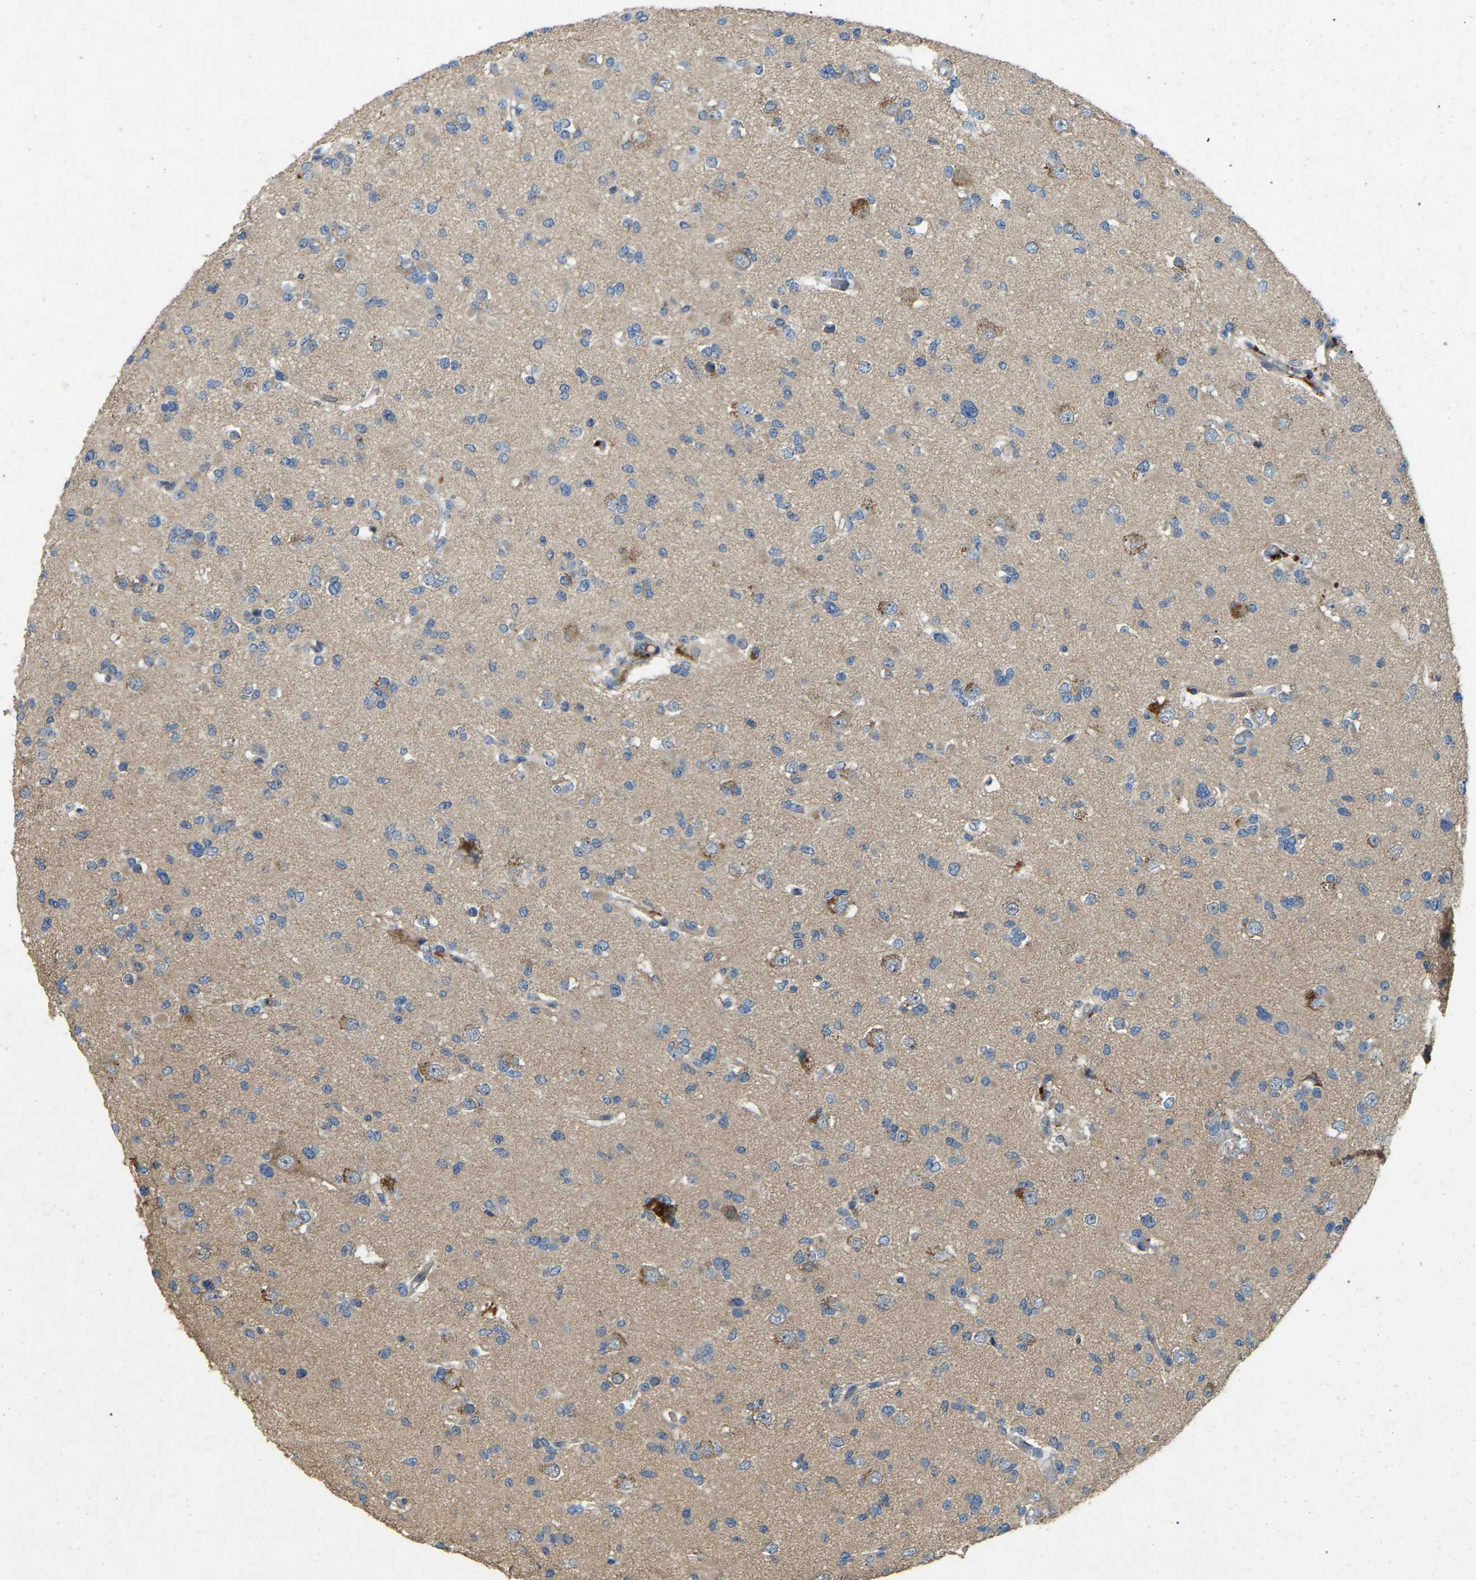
{"staining": {"intensity": "negative", "quantity": "none", "location": "none"}, "tissue": "glioma", "cell_type": "Tumor cells", "image_type": "cancer", "snomed": [{"axis": "morphology", "description": "Glioma, malignant, Low grade"}, {"axis": "topography", "description": "Brain"}], "caption": "This image is of malignant glioma (low-grade) stained with immunohistochemistry to label a protein in brown with the nuclei are counter-stained blue. There is no positivity in tumor cells.", "gene": "ATP8B1", "patient": {"sex": "female", "age": 22}}